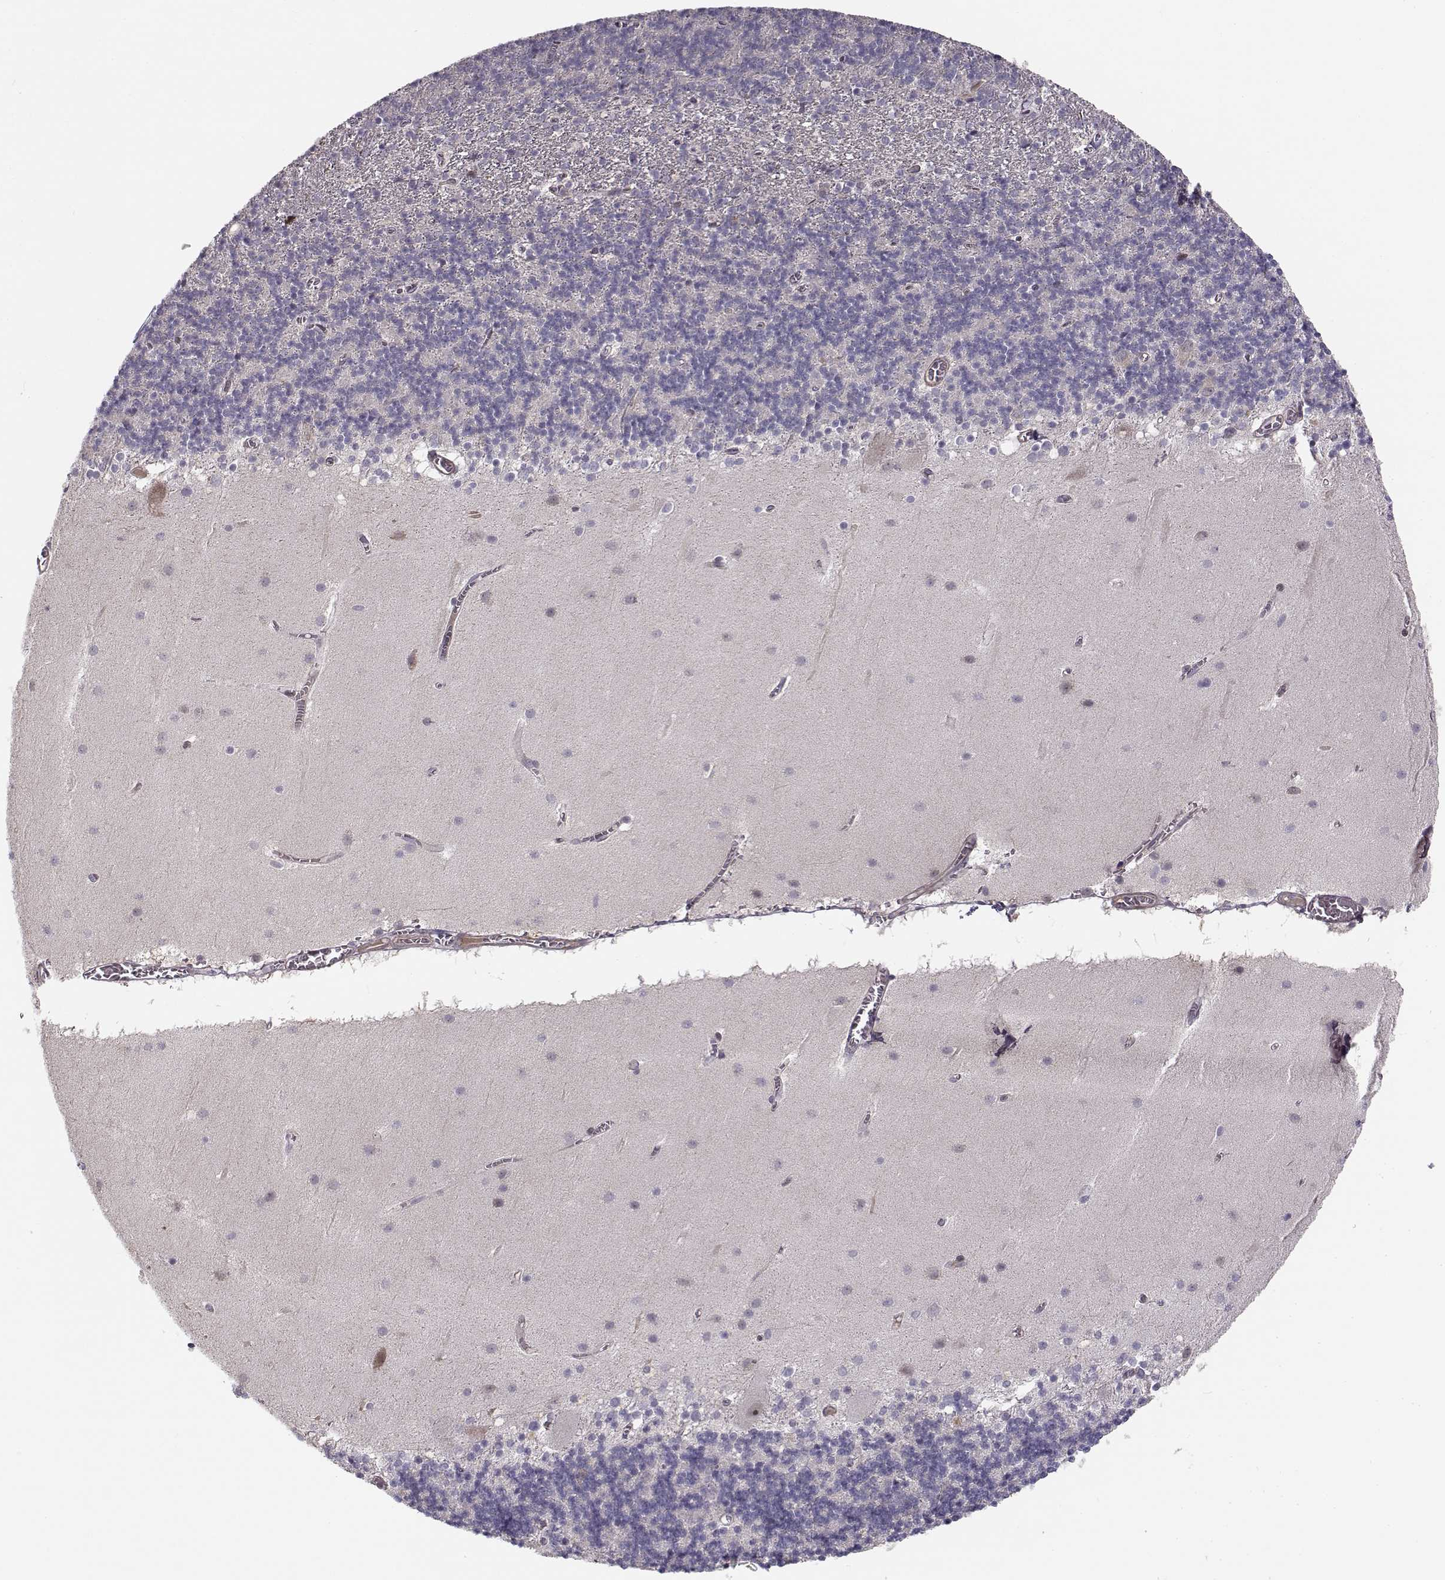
{"staining": {"intensity": "negative", "quantity": "none", "location": "none"}, "tissue": "cerebellum", "cell_type": "Cells in granular layer", "image_type": "normal", "snomed": [{"axis": "morphology", "description": "Normal tissue, NOS"}, {"axis": "topography", "description": "Cerebellum"}], "caption": "High power microscopy photomicrograph of an immunohistochemistry (IHC) histopathology image of unremarkable cerebellum, revealing no significant staining in cells in granular layer. (DAB (3,3'-diaminobenzidine) immunohistochemistry (IHC) visualized using brightfield microscopy, high magnification).", "gene": "RGS9BP", "patient": {"sex": "male", "age": 70}}